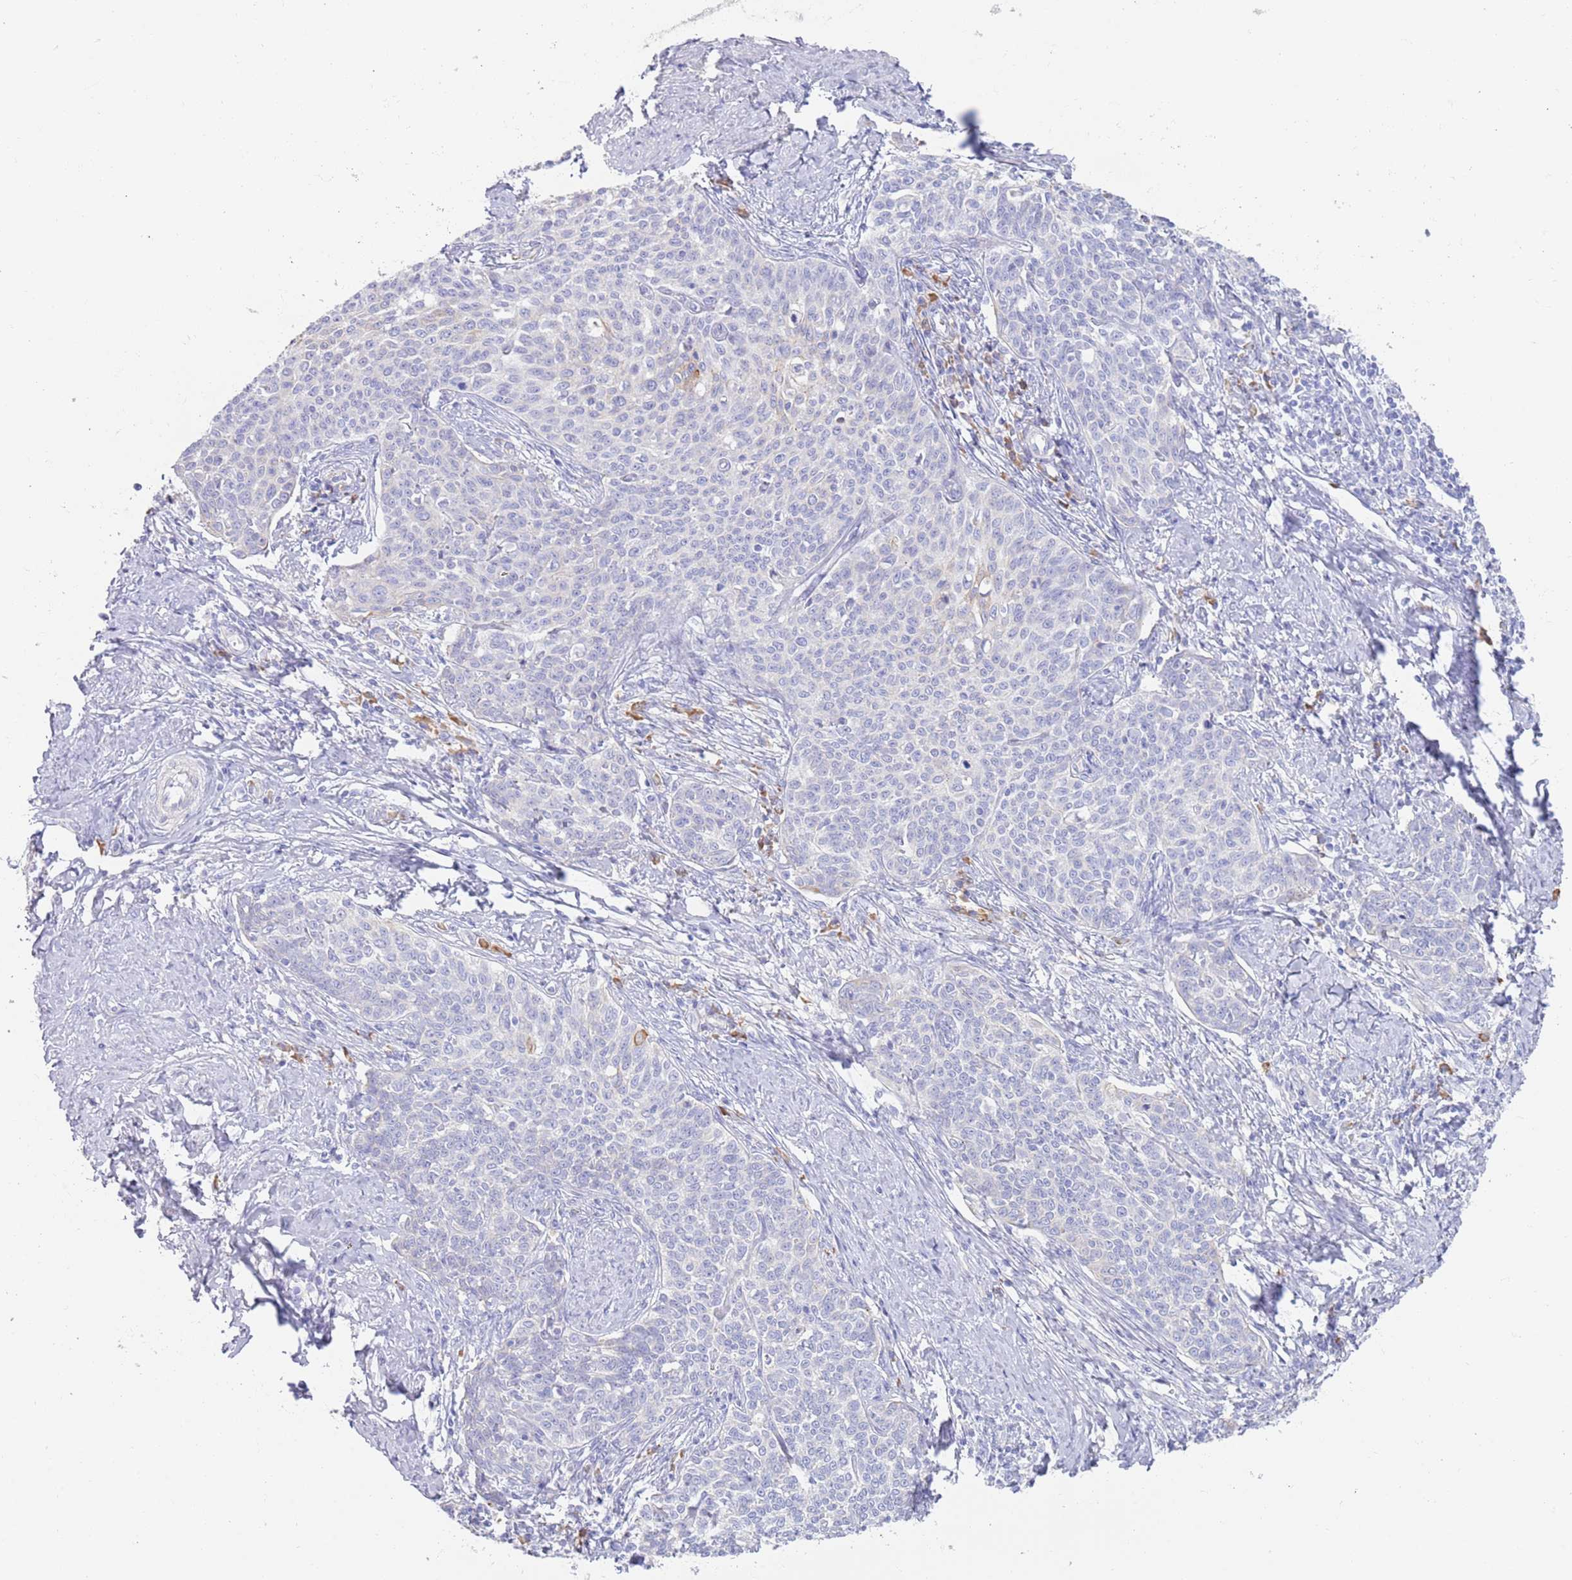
{"staining": {"intensity": "negative", "quantity": "none", "location": "none"}, "tissue": "cervical cancer", "cell_type": "Tumor cells", "image_type": "cancer", "snomed": [{"axis": "morphology", "description": "Squamous cell carcinoma, NOS"}, {"axis": "topography", "description": "Cervix"}], "caption": "High magnification brightfield microscopy of cervical squamous cell carcinoma stained with DAB (brown) and counterstained with hematoxylin (blue): tumor cells show no significant staining.", "gene": "CCDC149", "patient": {"sex": "female", "age": 39}}